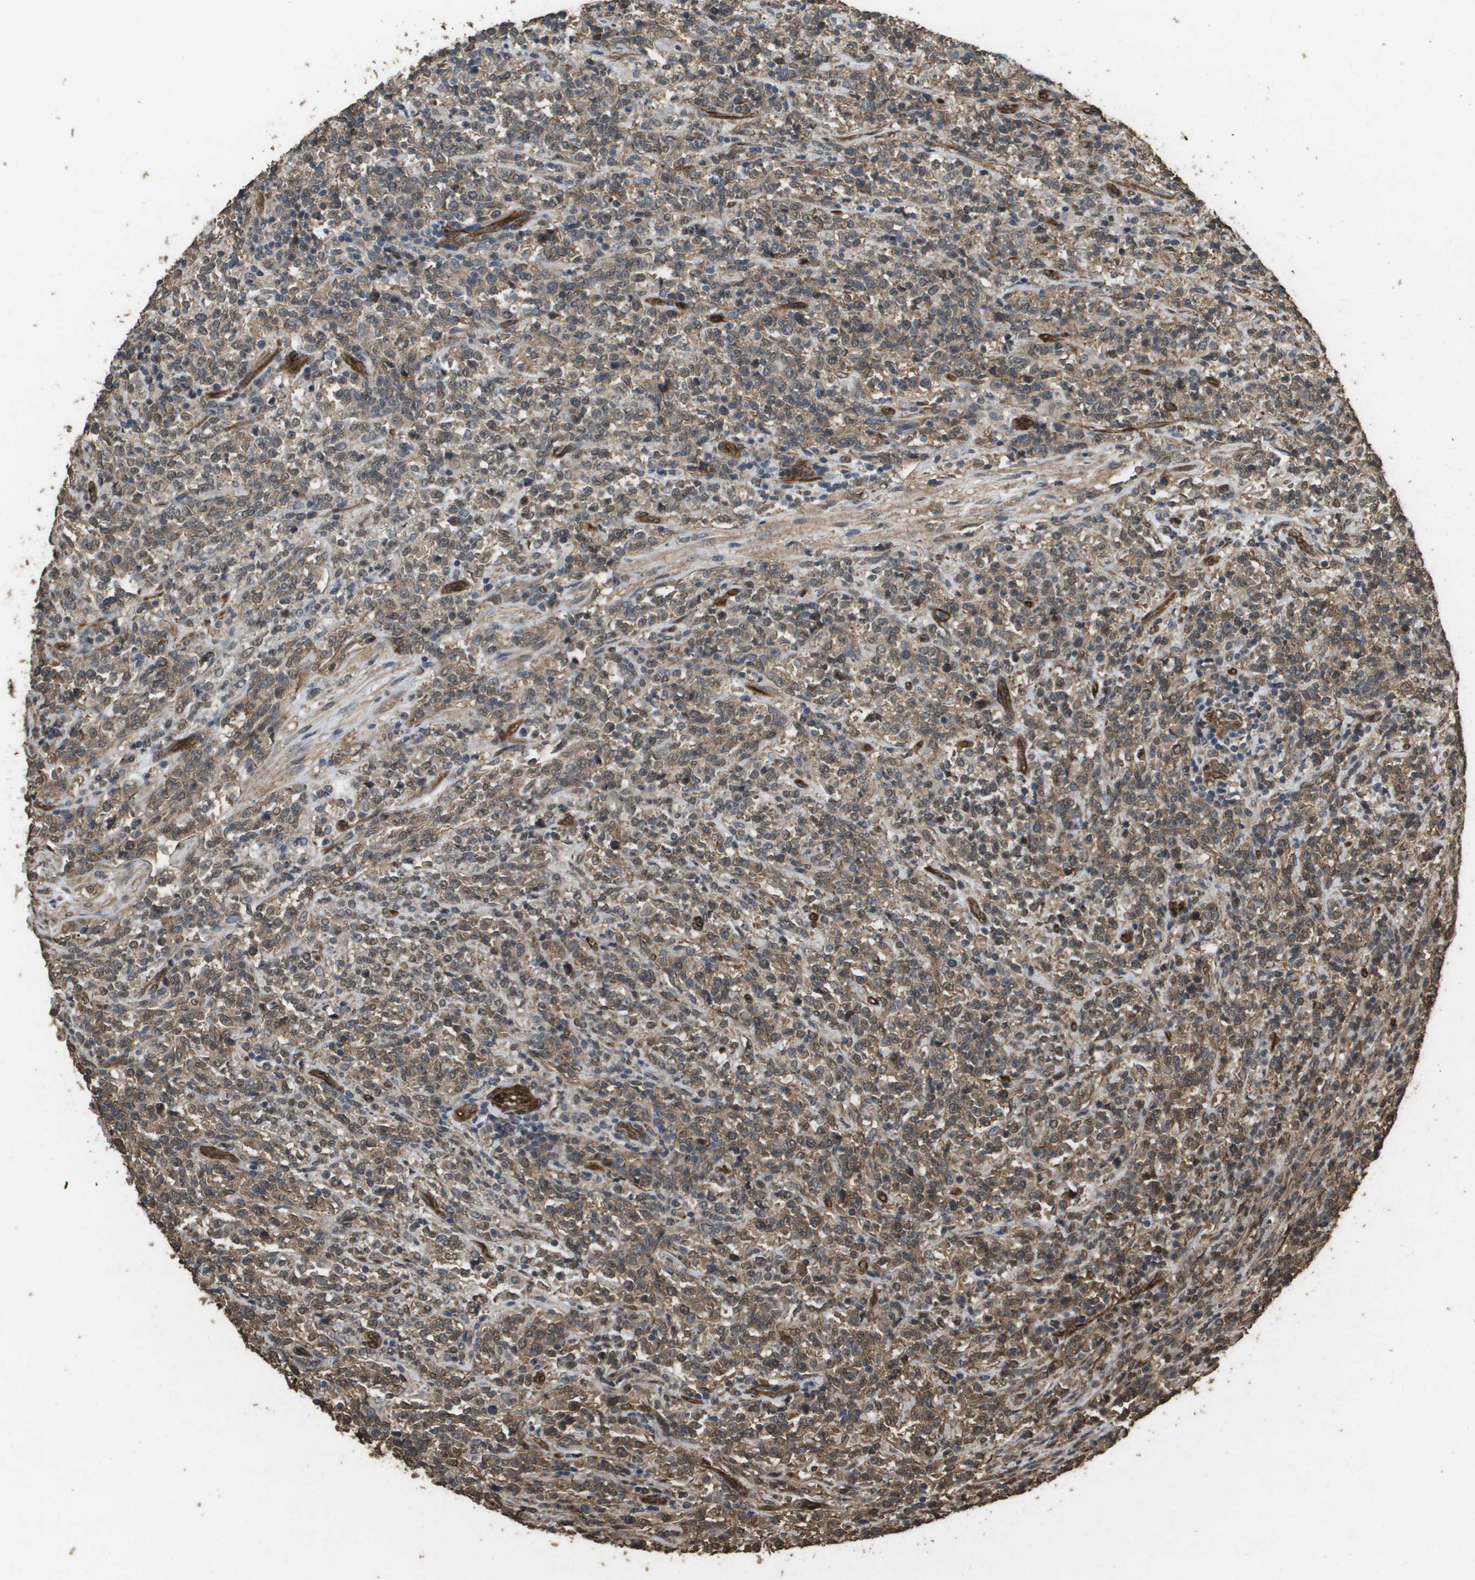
{"staining": {"intensity": "weak", "quantity": ">75%", "location": "cytoplasmic/membranous,nuclear"}, "tissue": "lymphoma", "cell_type": "Tumor cells", "image_type": "cancer", "snomed": [{"axis": "morphology", "description": "Malignant lymphoma, non-Hodgkin's type, High grade"}, {"axis": "topography", "description": "Soft tissue"}], "caption": "This is a histology image of IHC staining of lymphoma, which shows weak expression in the cytoplasmic/membranous and nuclear of tumor cells.", "gene": "AAMP", "patient": {"sex": "male", "age": 18}}